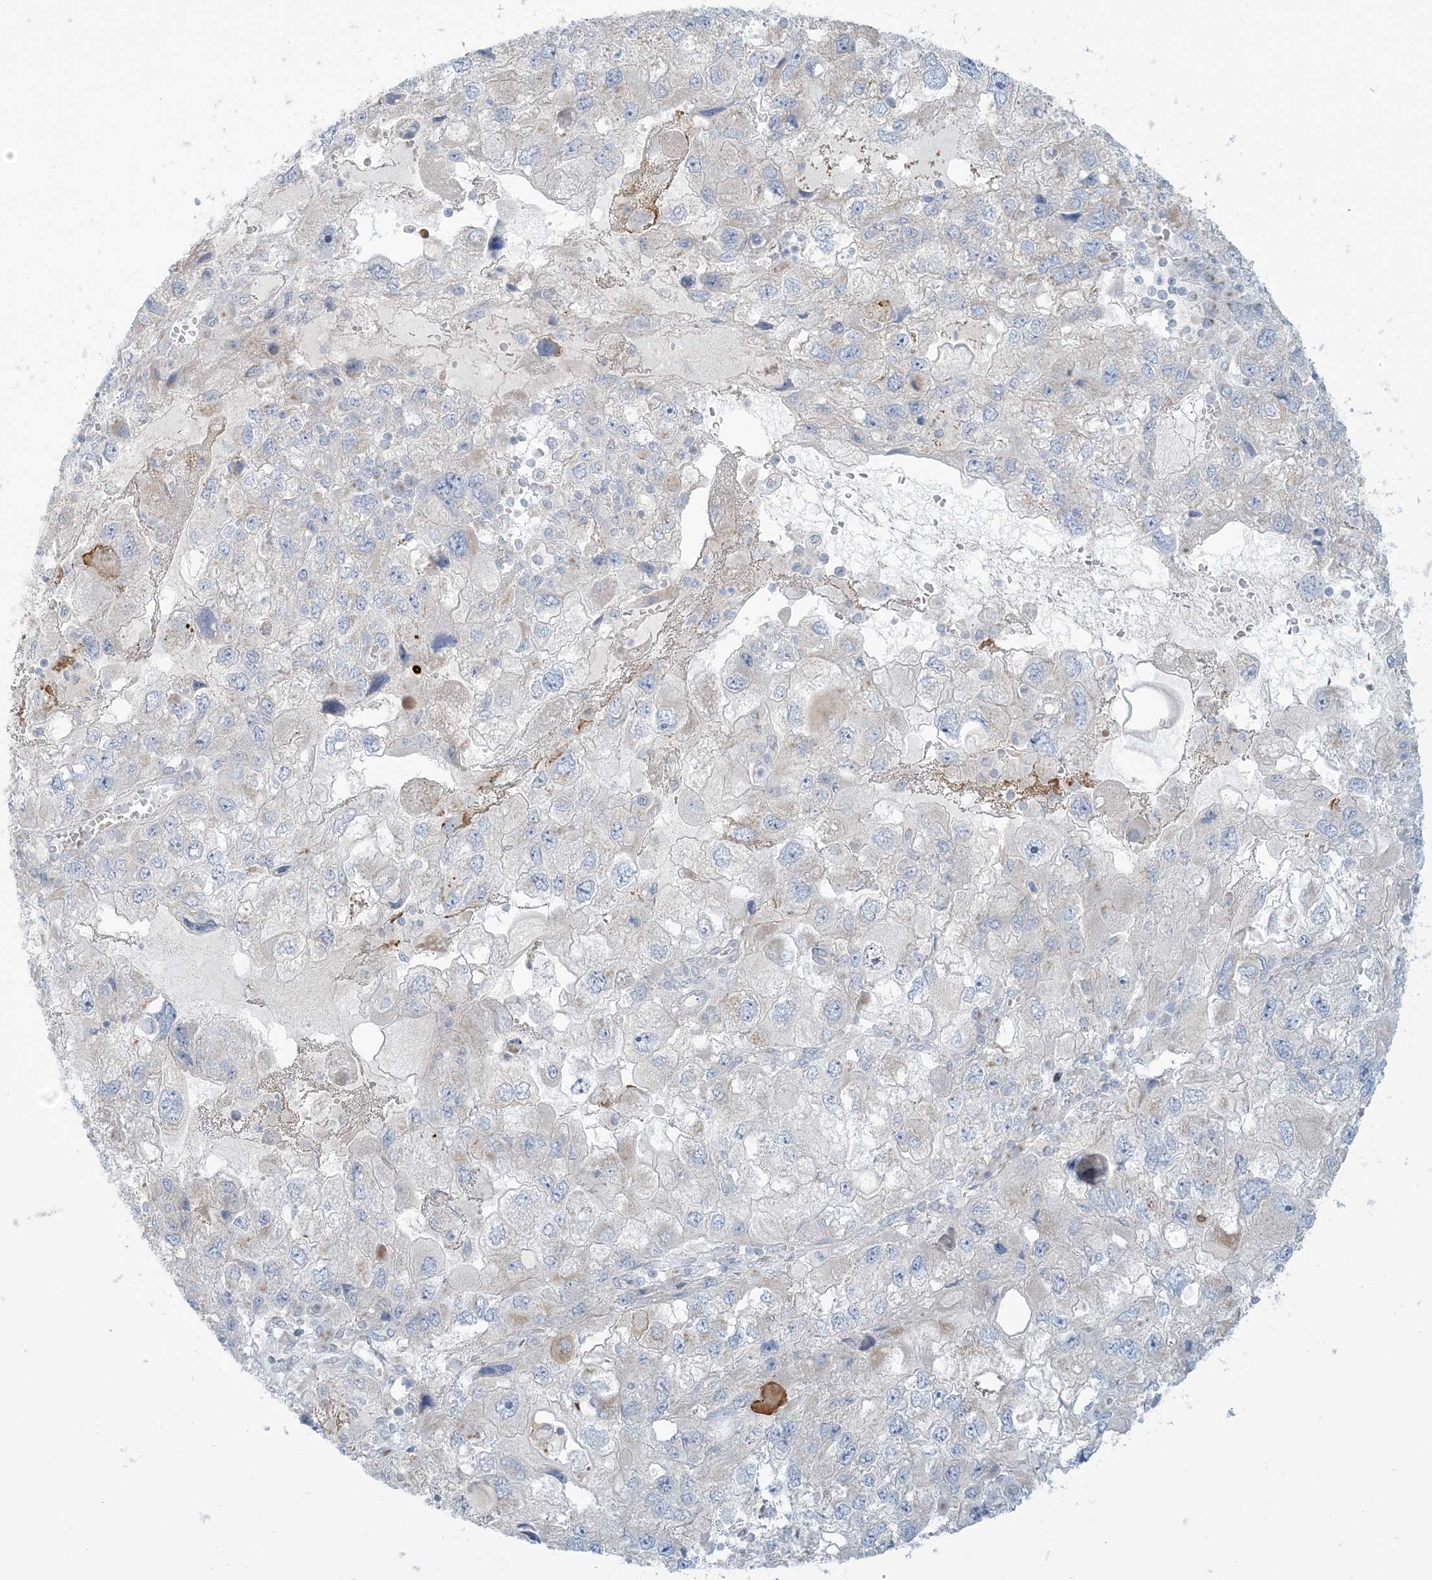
{"staining": {"intensity": "moderate", "quantity": "<25%", "location": "cytoplasmic/membranous"}, "tissue": "endometrial cancer", "cell_type": "Tumor cells", "image_type": "cancer", "snomed": [{"axis": "morphology", "description": "Adenocarcinoma, NOS"}, {"axis": "topography", "description": "Endometrium"}], "caption": "Endometrial adenocarcinoma stained with a protein marker demonstrates moderate staining in tumor cells.", "gene": "AFTPH", "patient": {"sex": "female", "age": 49}}